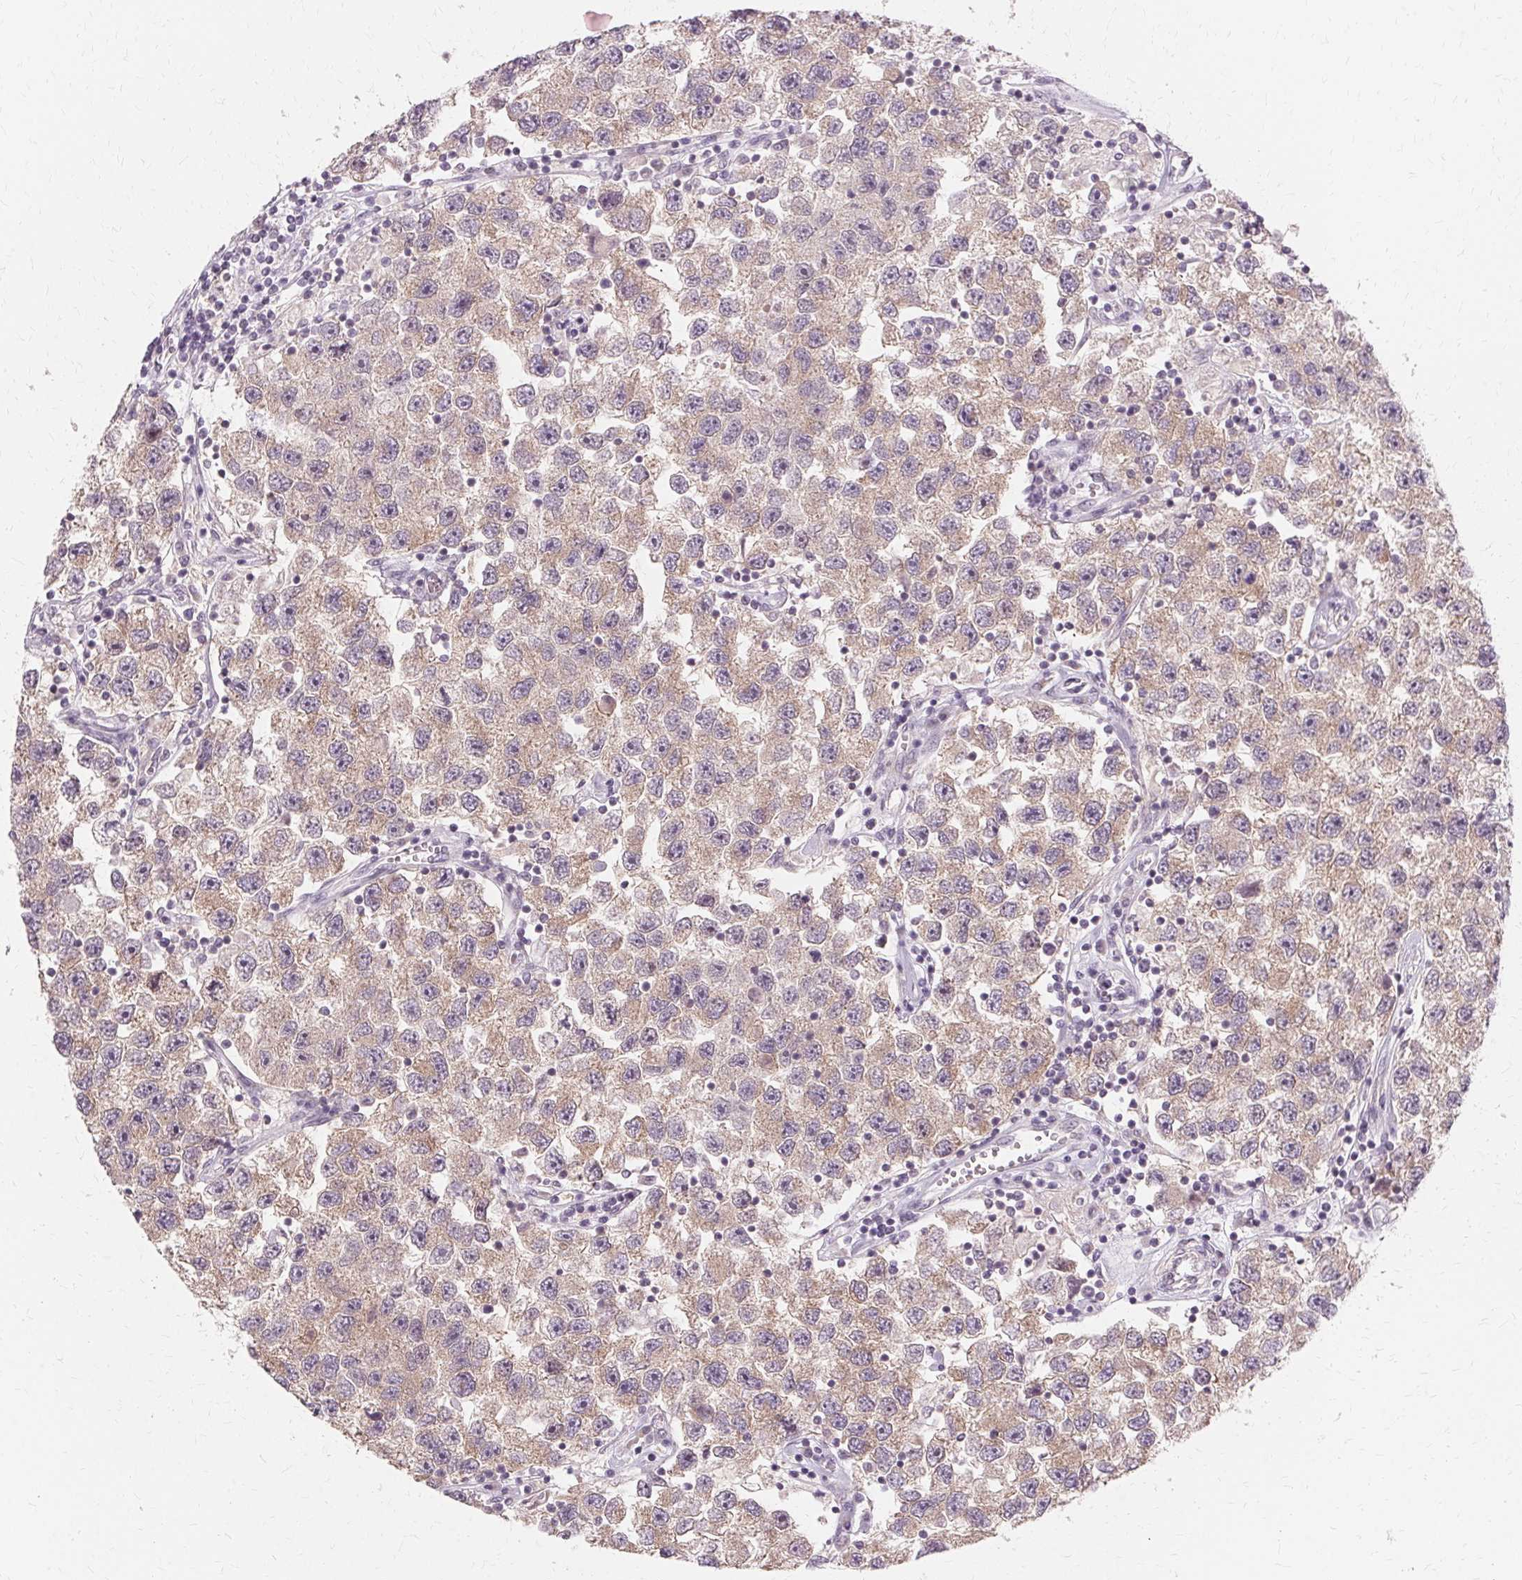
{"staining": {"intensity": "weak", "quantity": "25%-75%", "location": "cytoplasmic/membranous"}, "tissue": "testis cancer", "cell_type": "Tumor cells", "image_type": "cancer", "snomed": [{"axis": "morphology", "description": "Seminoma, NOS"}, {"axis": "topography", "description": "Testis"}], "caption": "A brown stain labels weak cytoplasmic/membranous expression of a protein in testis seminoma tumor cells.", "gene": "USP8", "patient": {"sex": "male", "age": 26}}